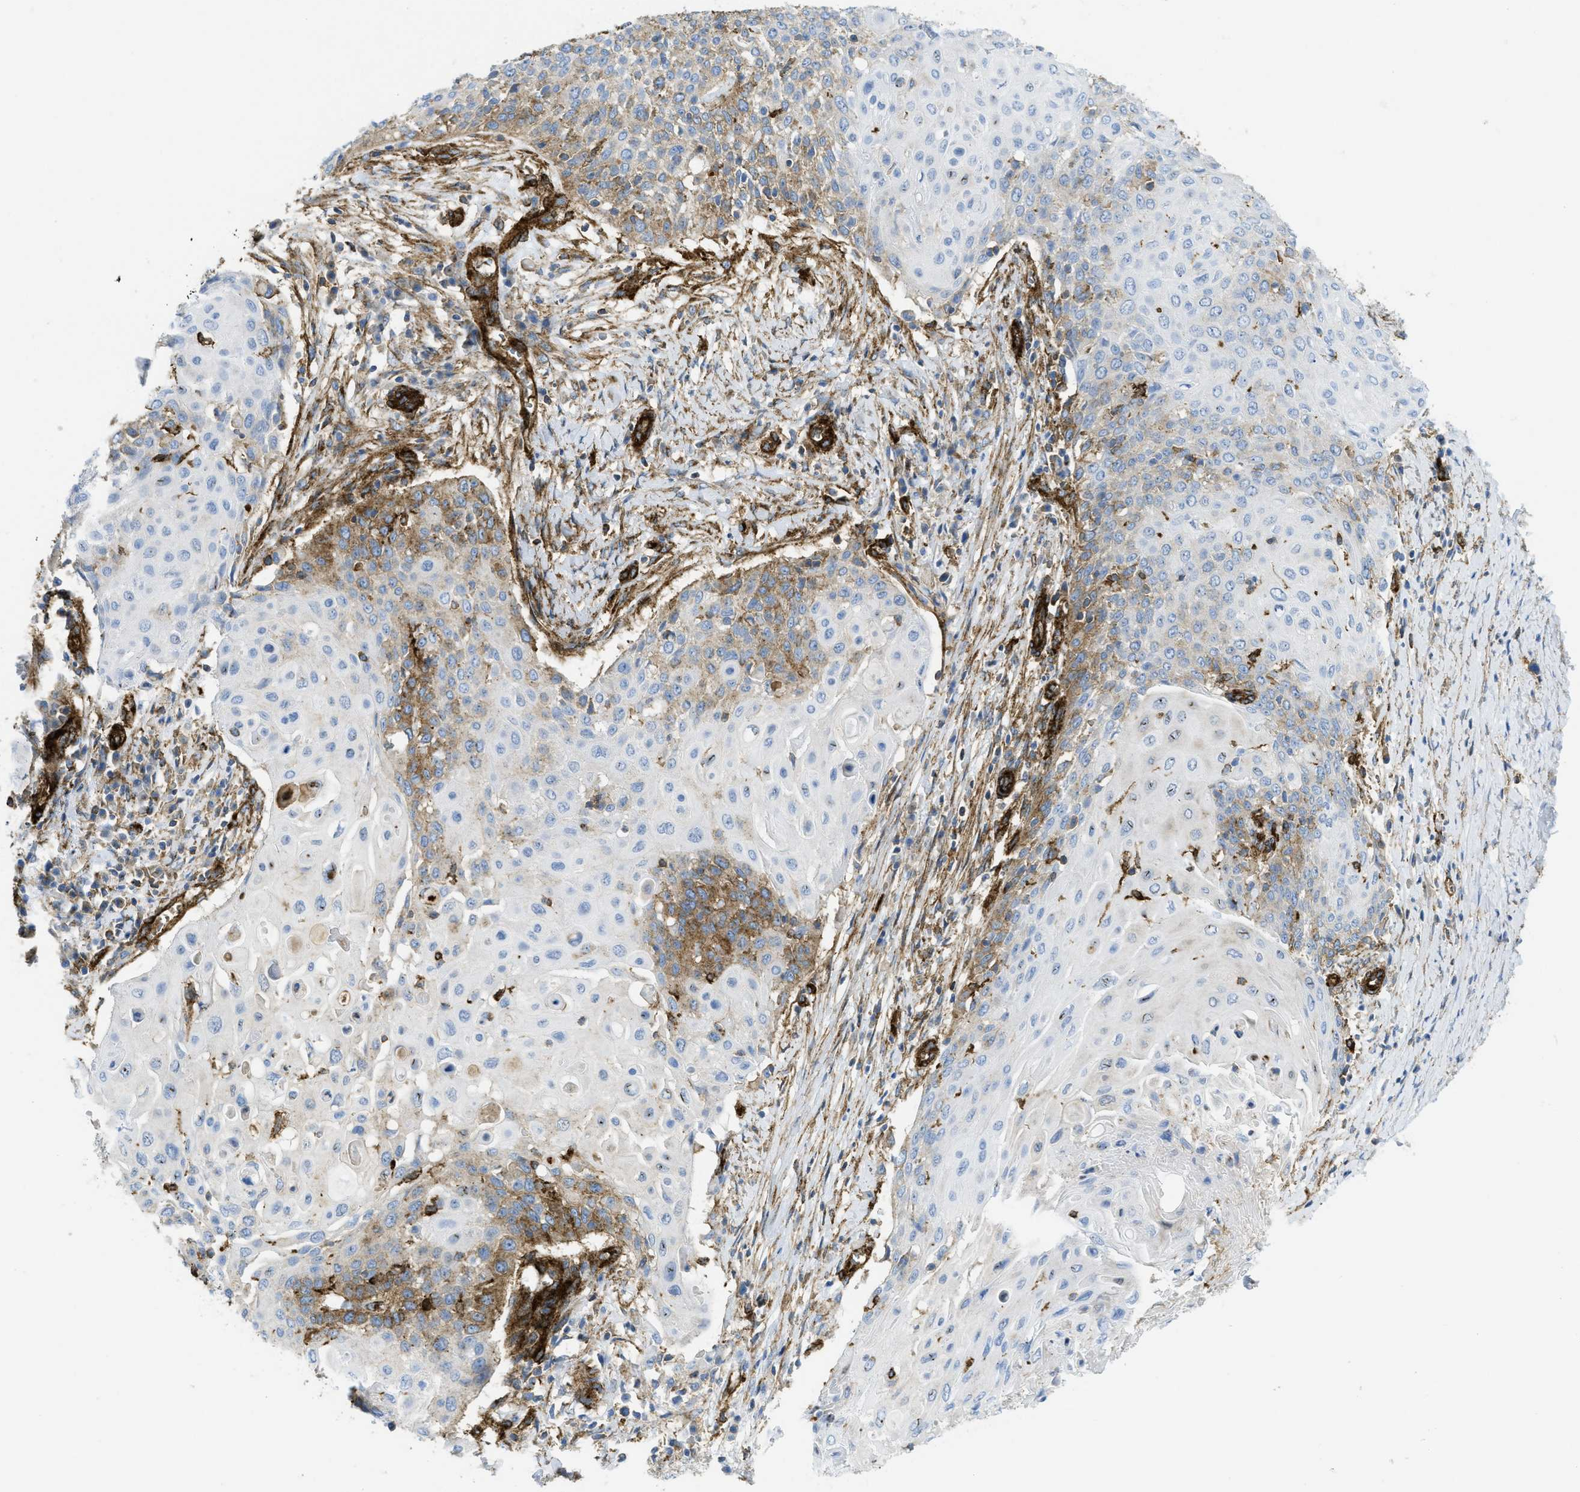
{"staining": {"intensity": "moderate", "quantity": "<25%", "location": "cytoplasmic/membranous"}, "tissue": "cervical cancer", "cell_type": "Tumor cells", "image_type": "cancer", "snomed": [{"axis": "morphology", "description": "Squamous cell carcinoma, NOS"}, {"axis": "topography", "description": "Cervix"}], "caption": "IHC photomicrograph of cervical cancer (squamous cell carcinoma) stained for a protein (brown), which reveals low levels of moderate cytoplasmic/membranous positivity in approximately <25% of tumor cells.", "gene": "HIP1", "patient": {"sex": "female", "age": 39}}